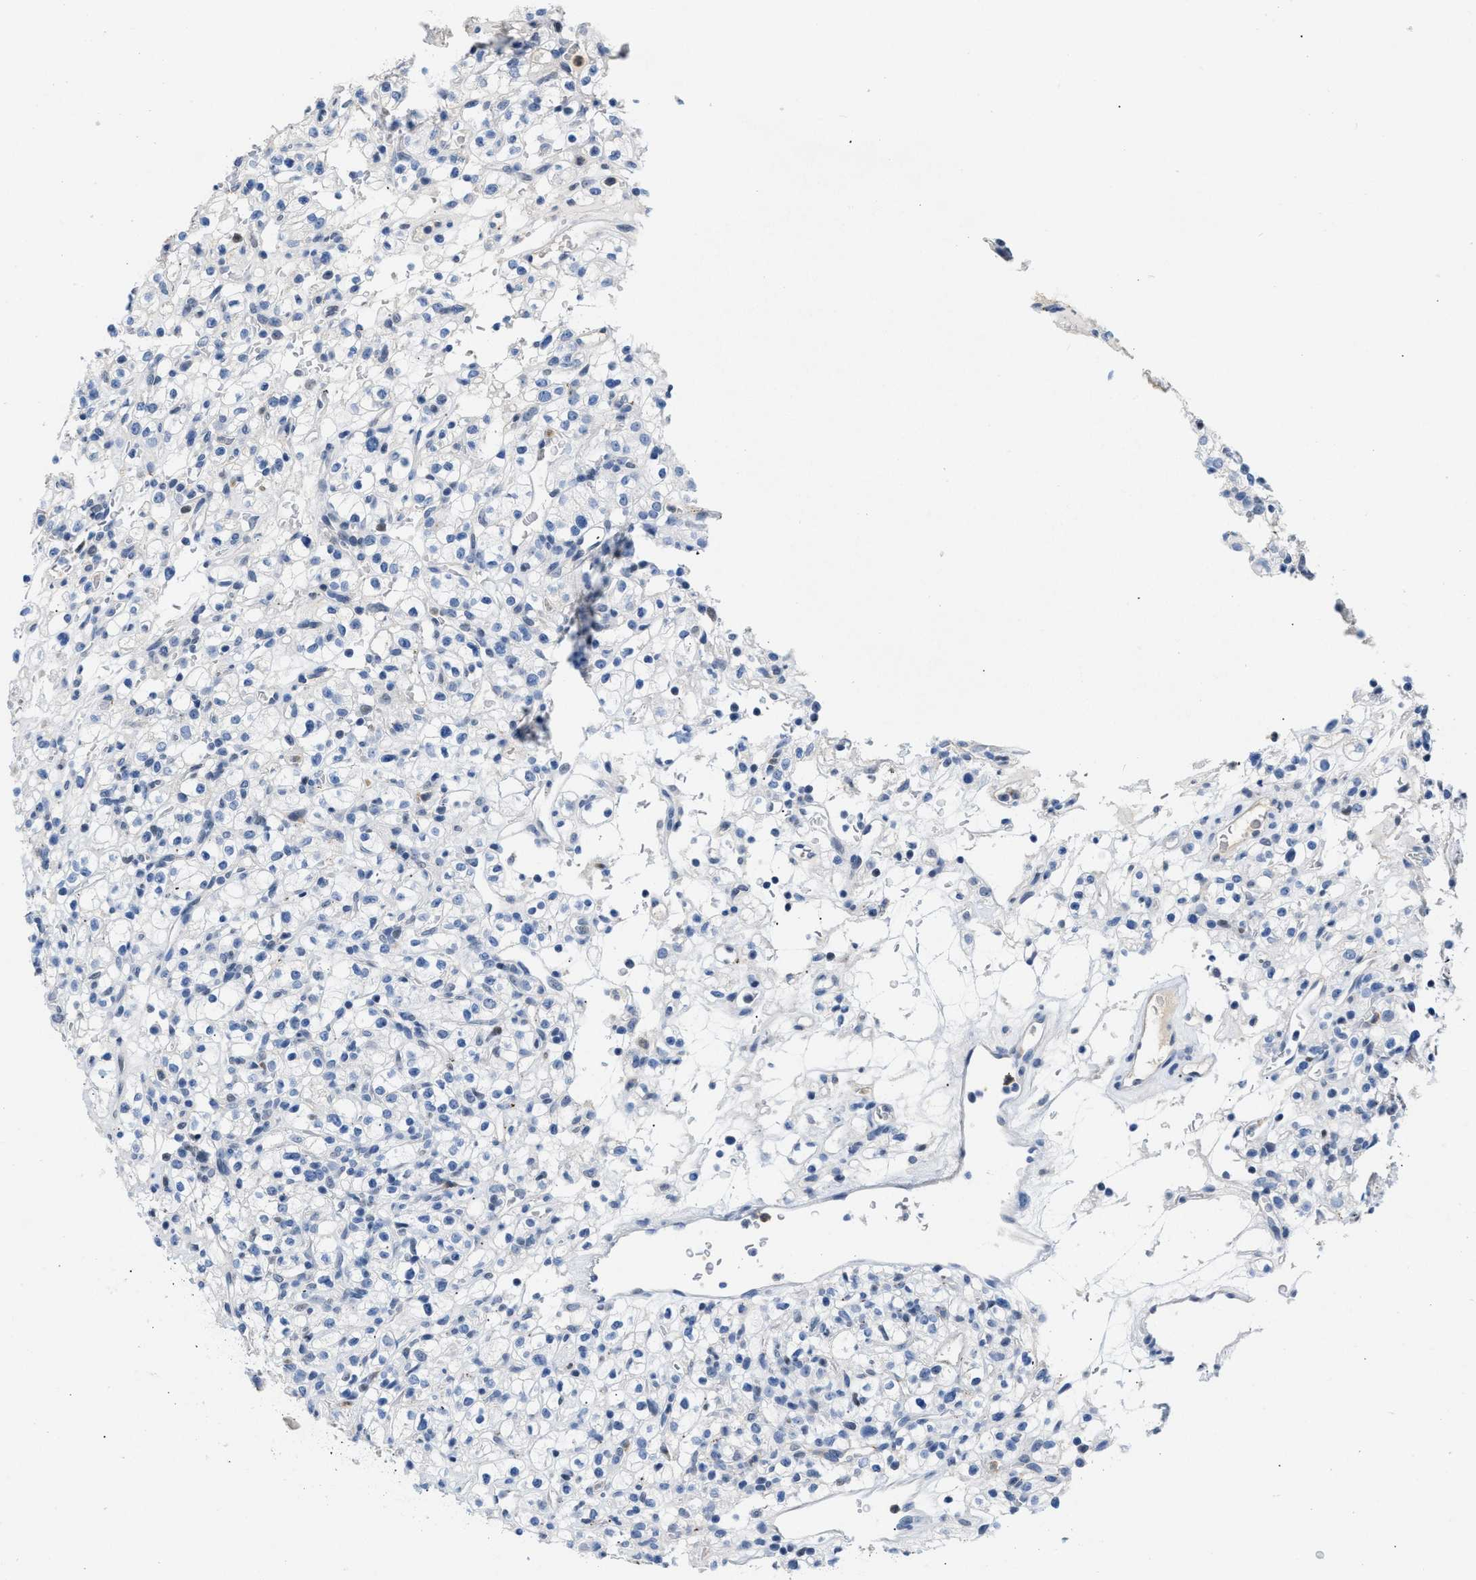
{"staining": {"intensity": "negative", "quantity": "none", "location": "none"}, "tissue": "renal cancer", "cell_type": "Tumor cells", "image_type": "cancer", "snomed": [{"axis": "morphology", "description": "Normal tissue, NOS"}, {"axis": "morphology", "description": "Adenocarcinoma, NOS"}, {"axis": "topography", "description": "Kidney"}], "caption": "This is a micrograph of immunohistochemistry (IHC) staining of renal cancer, which shows no positivity in tumor cells. Nuclei are stained in blue.", "gene": "BOLL", "patient": {"sex": "female", "age": 72}}